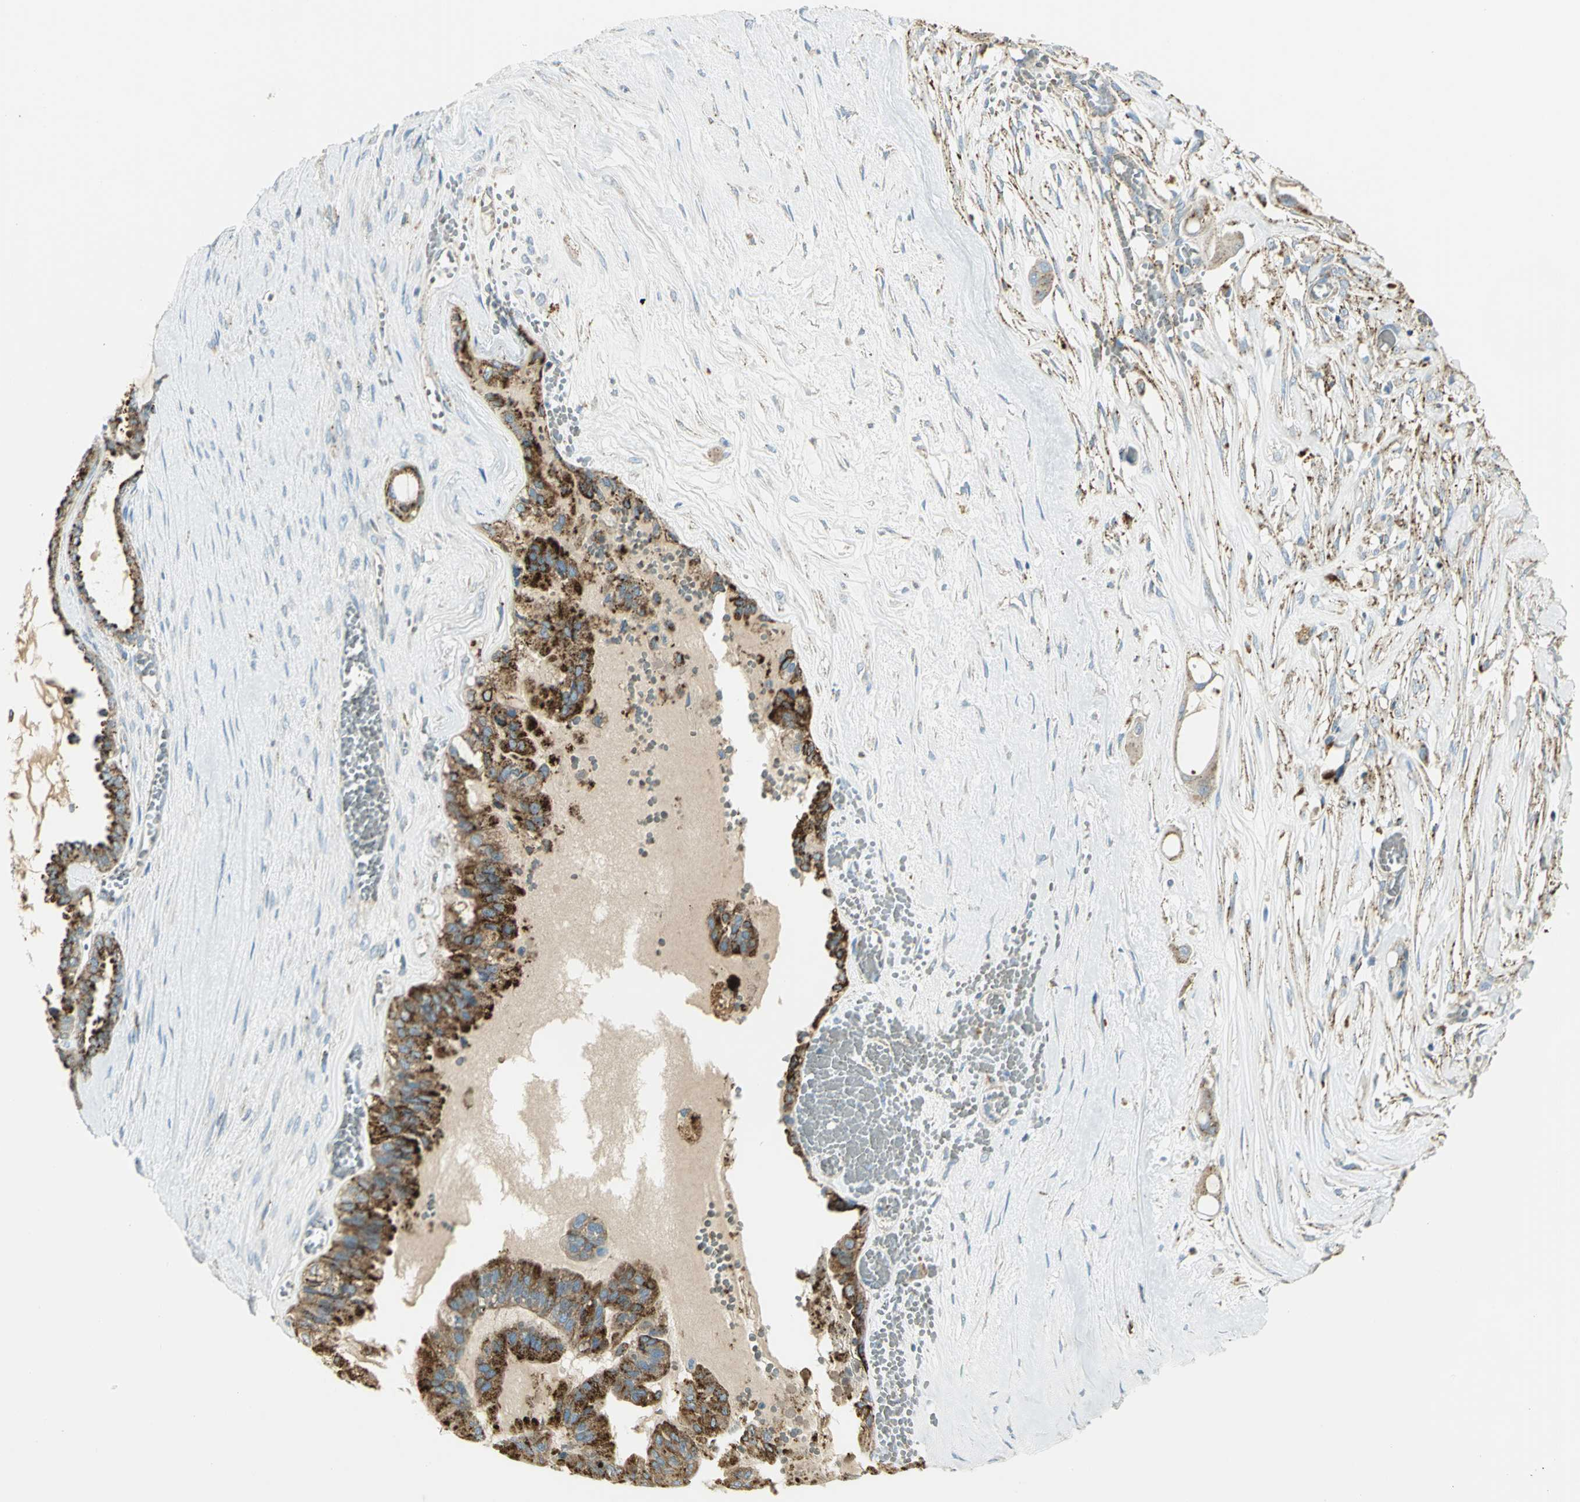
{"staining": {"intensity": "strong", "quantity": ">75%", "location": "cytoplasmic/membranous"}, "tissue": "ovarian cancer", "cell_type": "Tumor cells", "image_type": "cancer", "snomed": [{"axis": "morphology", "description": "Carcinoma, NOS"}, {"axis": "morphology", "description": "Carcinoma, endometroid"}, {"axis": "topography", "description": "Ovary"}], "caption": "IHC image of human ovarian cancer (carcinoma) stained for a protein (brown), which displays high levels of strong cytoplasmic/membranous staining in approximately >75% of tumor cells.", "gene": "ARSA", "patient": {"sex": "female", "age": 50}}